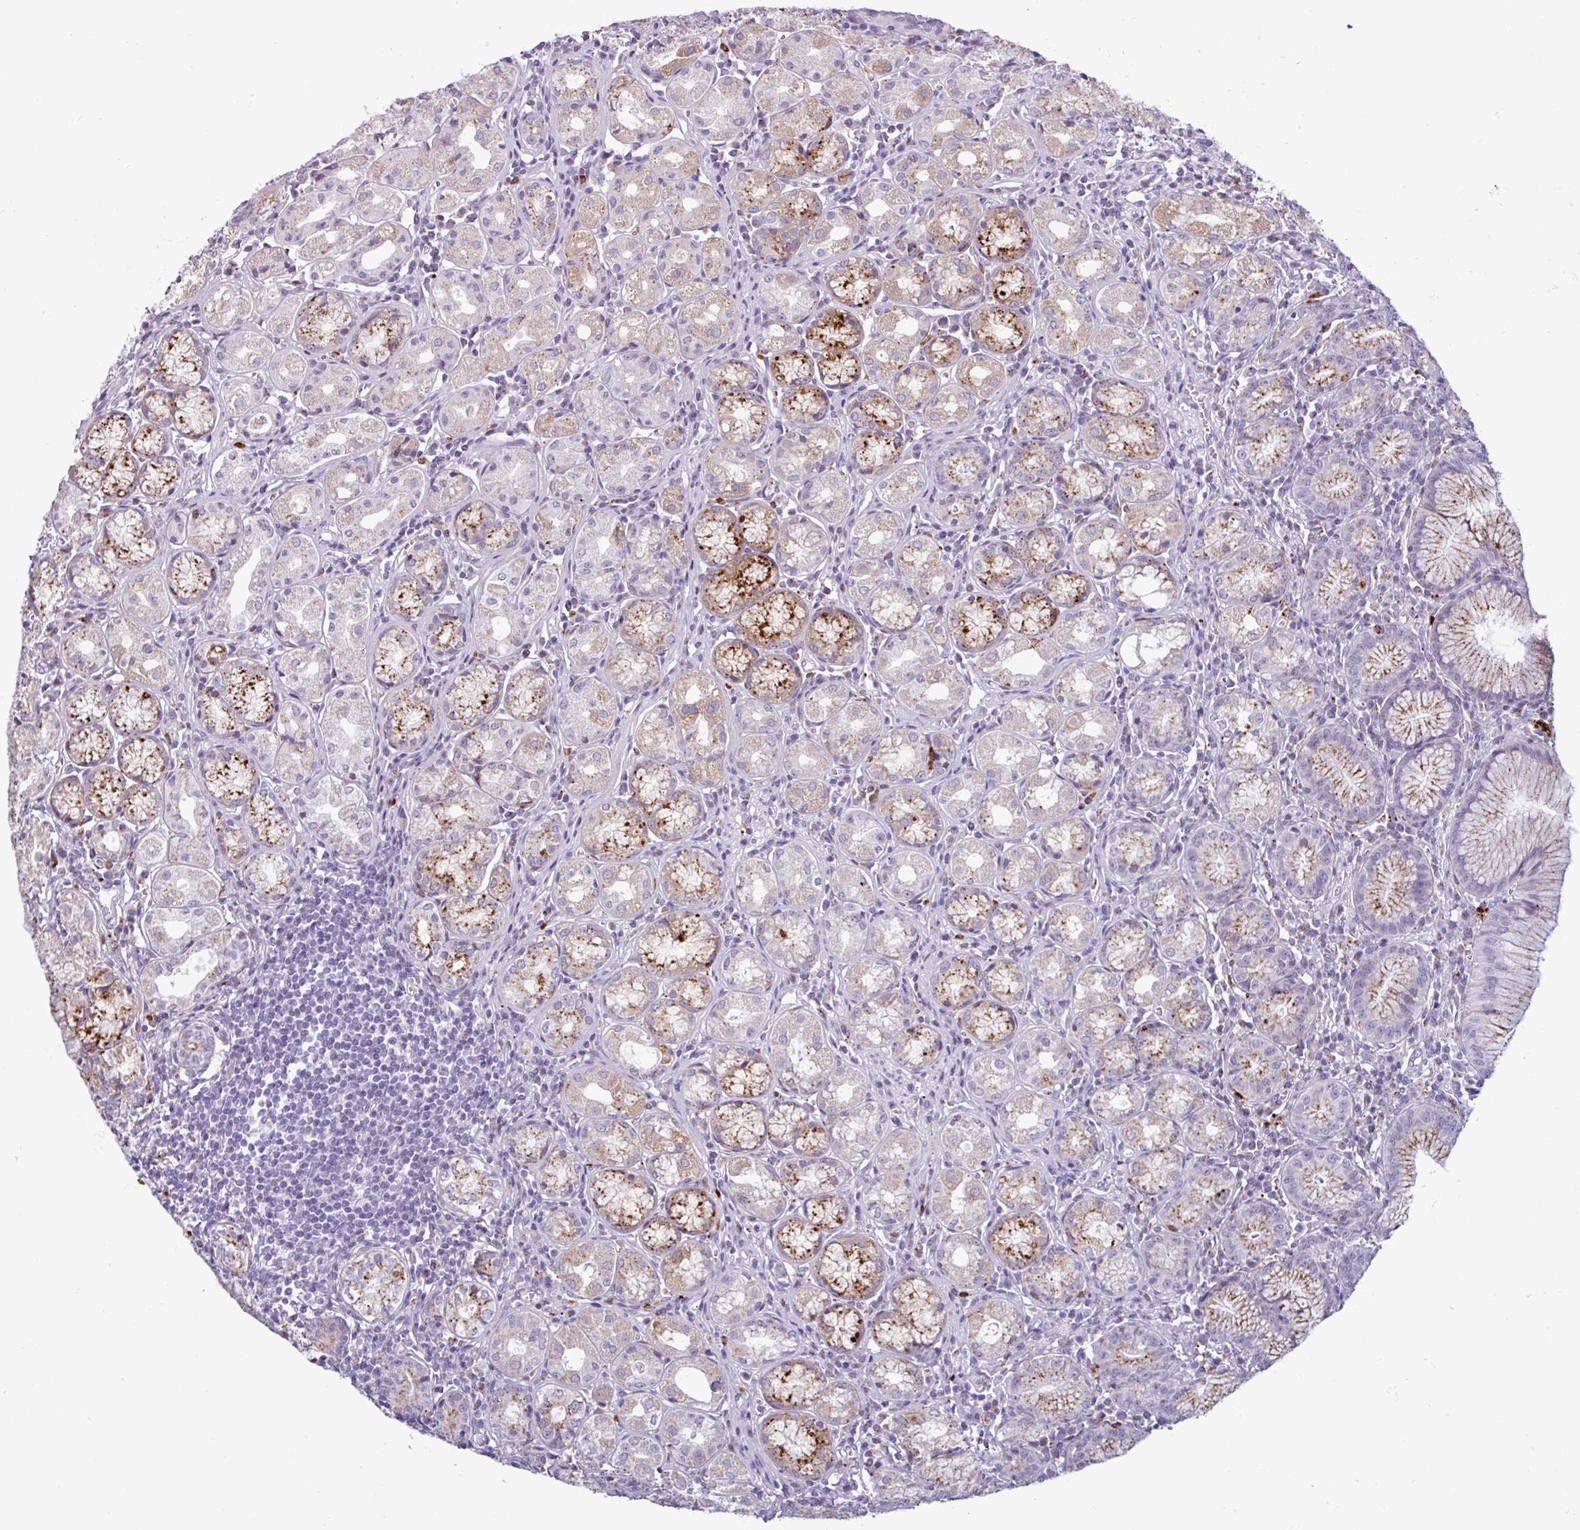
{"staining": {"intensity": "strong", "quantity": "25%-75%", "location": "cytoplasmic/membranous"}, "tissue": "stomach", "cell_type": "Glandular cells", "image_type": "normal", "snomed": [{"axis": "morphology", "description": "Normal tissue, NOS"}, {"axis": "topography", "description": "Stomach"}], "caption": "Brown immunohistochemical staining in normal human stomach exhibits strong cytoplasmic/membranous staining in about 25%-75% of glandular cells.", "gene": "AMIGO2", "patient": {"sex": "male", "age": 55}}